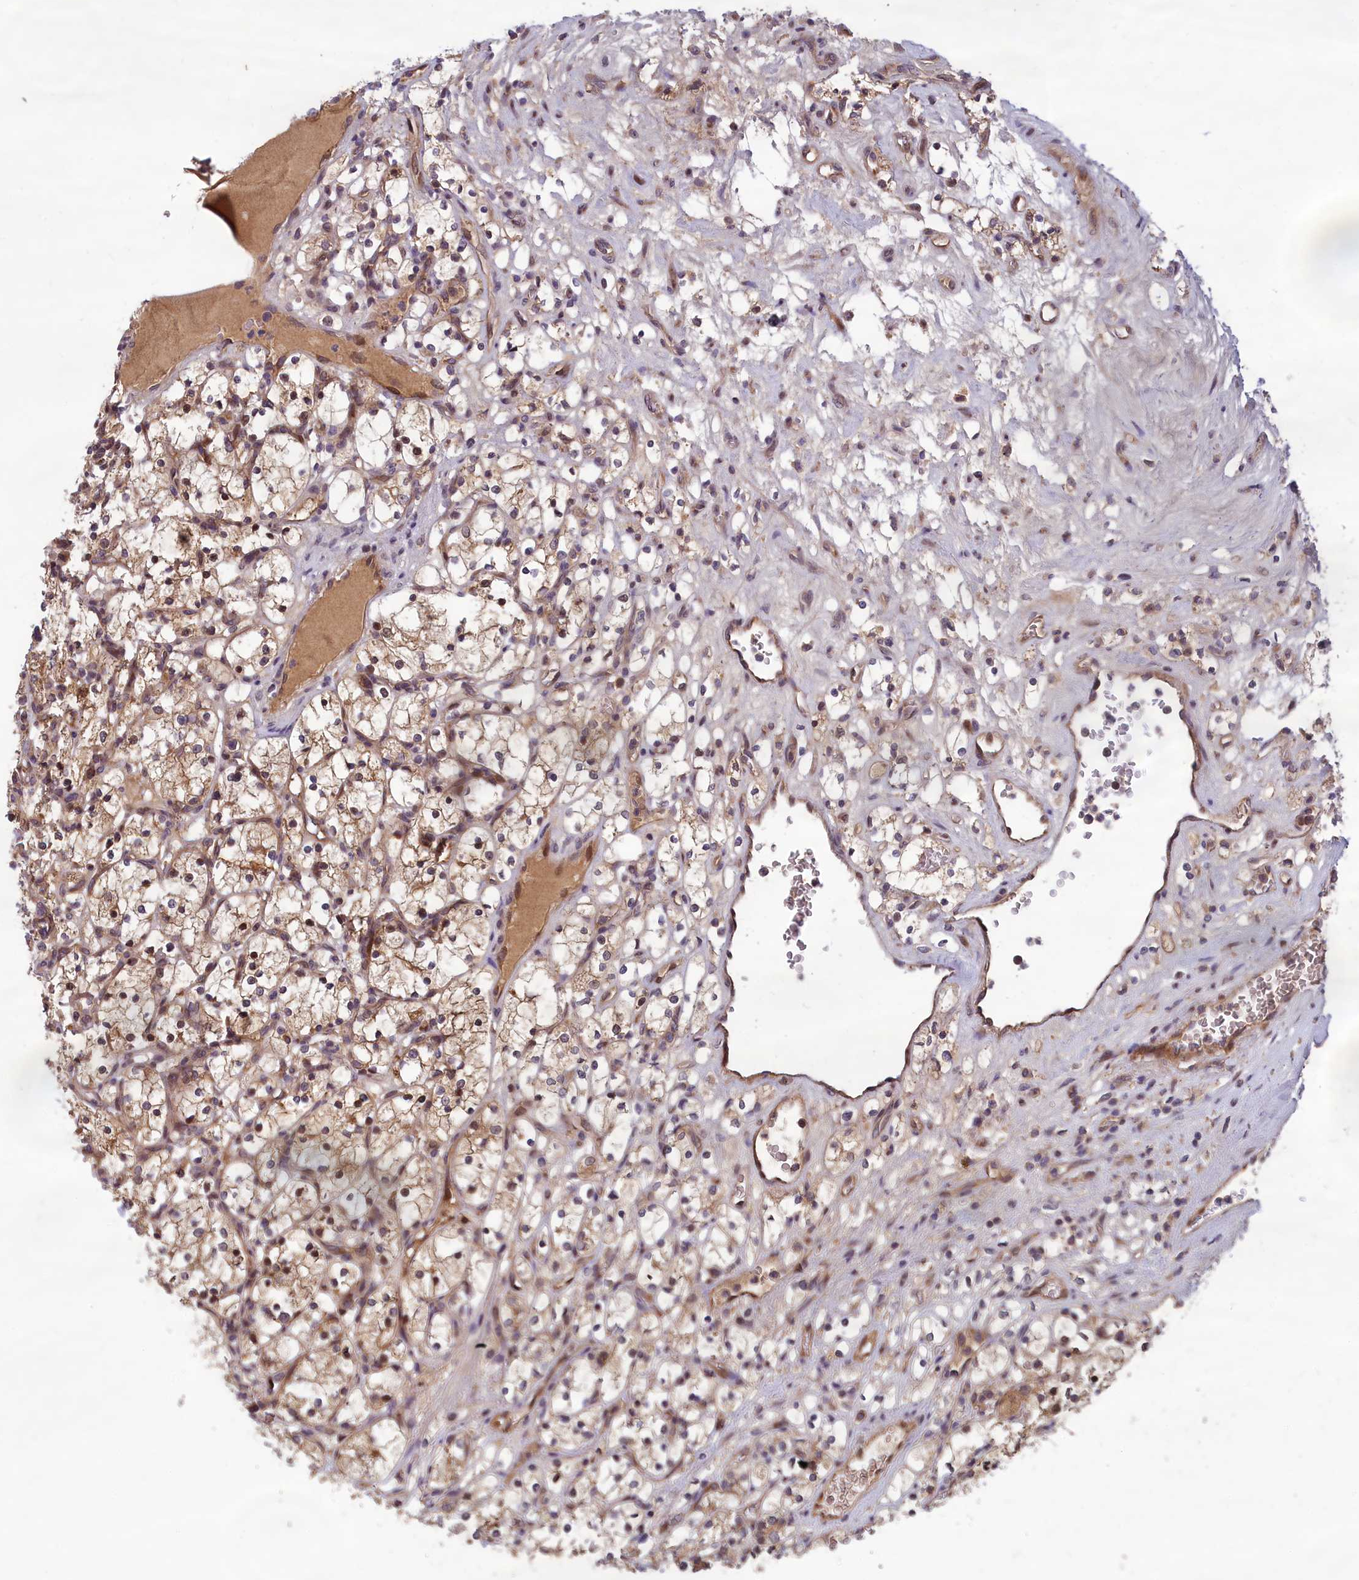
{"staining": {"intensity": "moderate", "quantity": ">75%", "location": "cytoplasmic/membranous,nuclear"}, "tissue": "renal cancer", "cell_type": "Tumor cells", "image_type": "cancer", "snomed": [{"axis": "morphology", "description": "Adenocarcinoma, NOS"}, {"axis": "topography", "description": "Kidney"}], "caption": "This photomicrograph exhibits IHC staining of renal adenocarcinoma, with medium moderate cytoplasmic/membranous and nuclear expression in about >75% of tumor cells.", "gene": "CCDC15", "patient": {"sex": "female", "age": 69}}